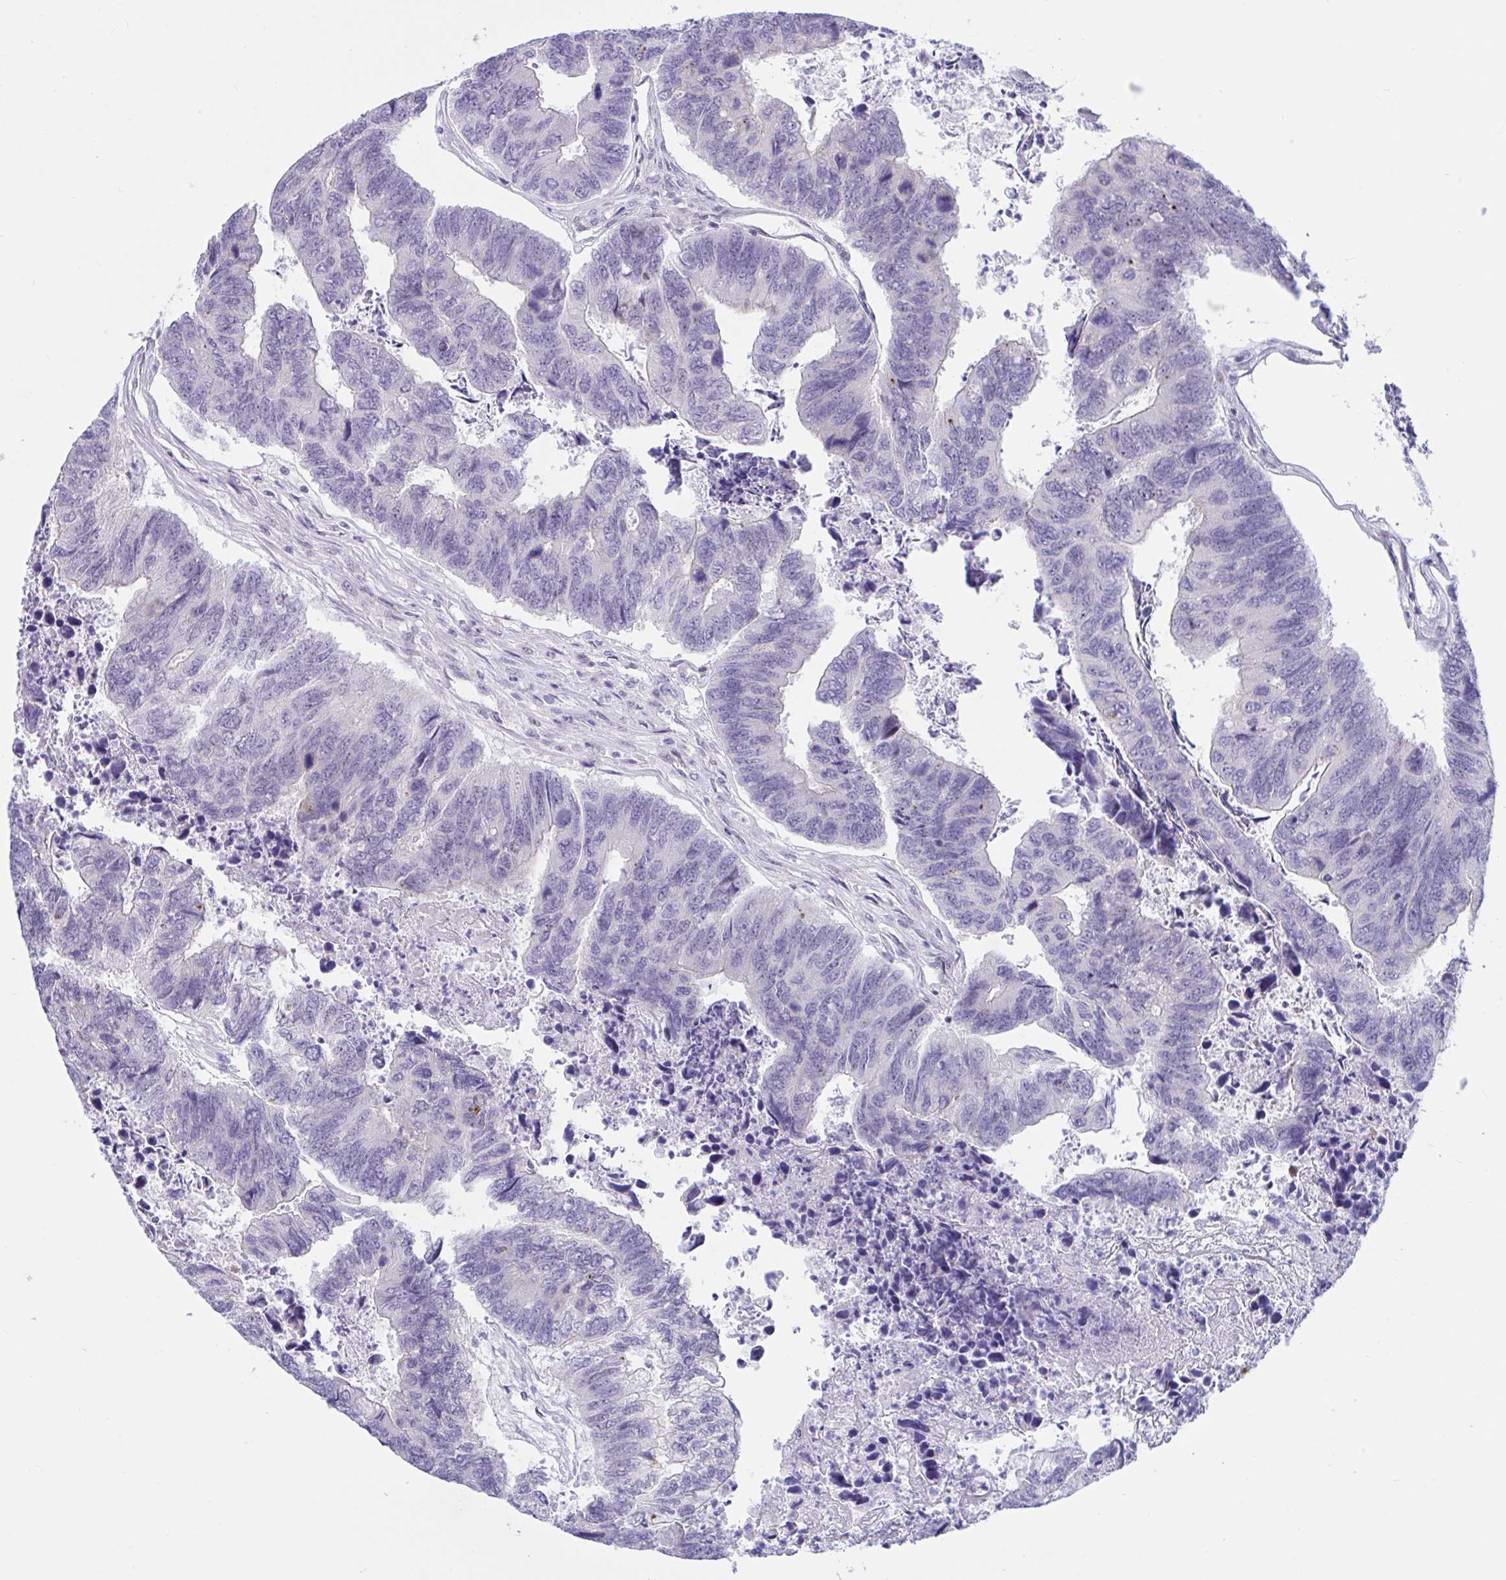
{"staining": {"intensity": "moderate", "quantity": "<25%", "location": "nuclear"}, "tissue": "colorectal cancer", "cell_type": "Tumor cells", "image_type": "cancer", "snomed": [{"axis": "morphology", "description": "Adenocarcinoma, NOS"}, {"axis": "topography", "description": "Colon"}], "caption": "Human colorectal adenocarcinoma stained for a protein (brown) shows moderate nuclear positive staining in approximately <25% of tumor cells.", "gene": "IKZF2", "patient": {"sex": "female", "age": 67}}